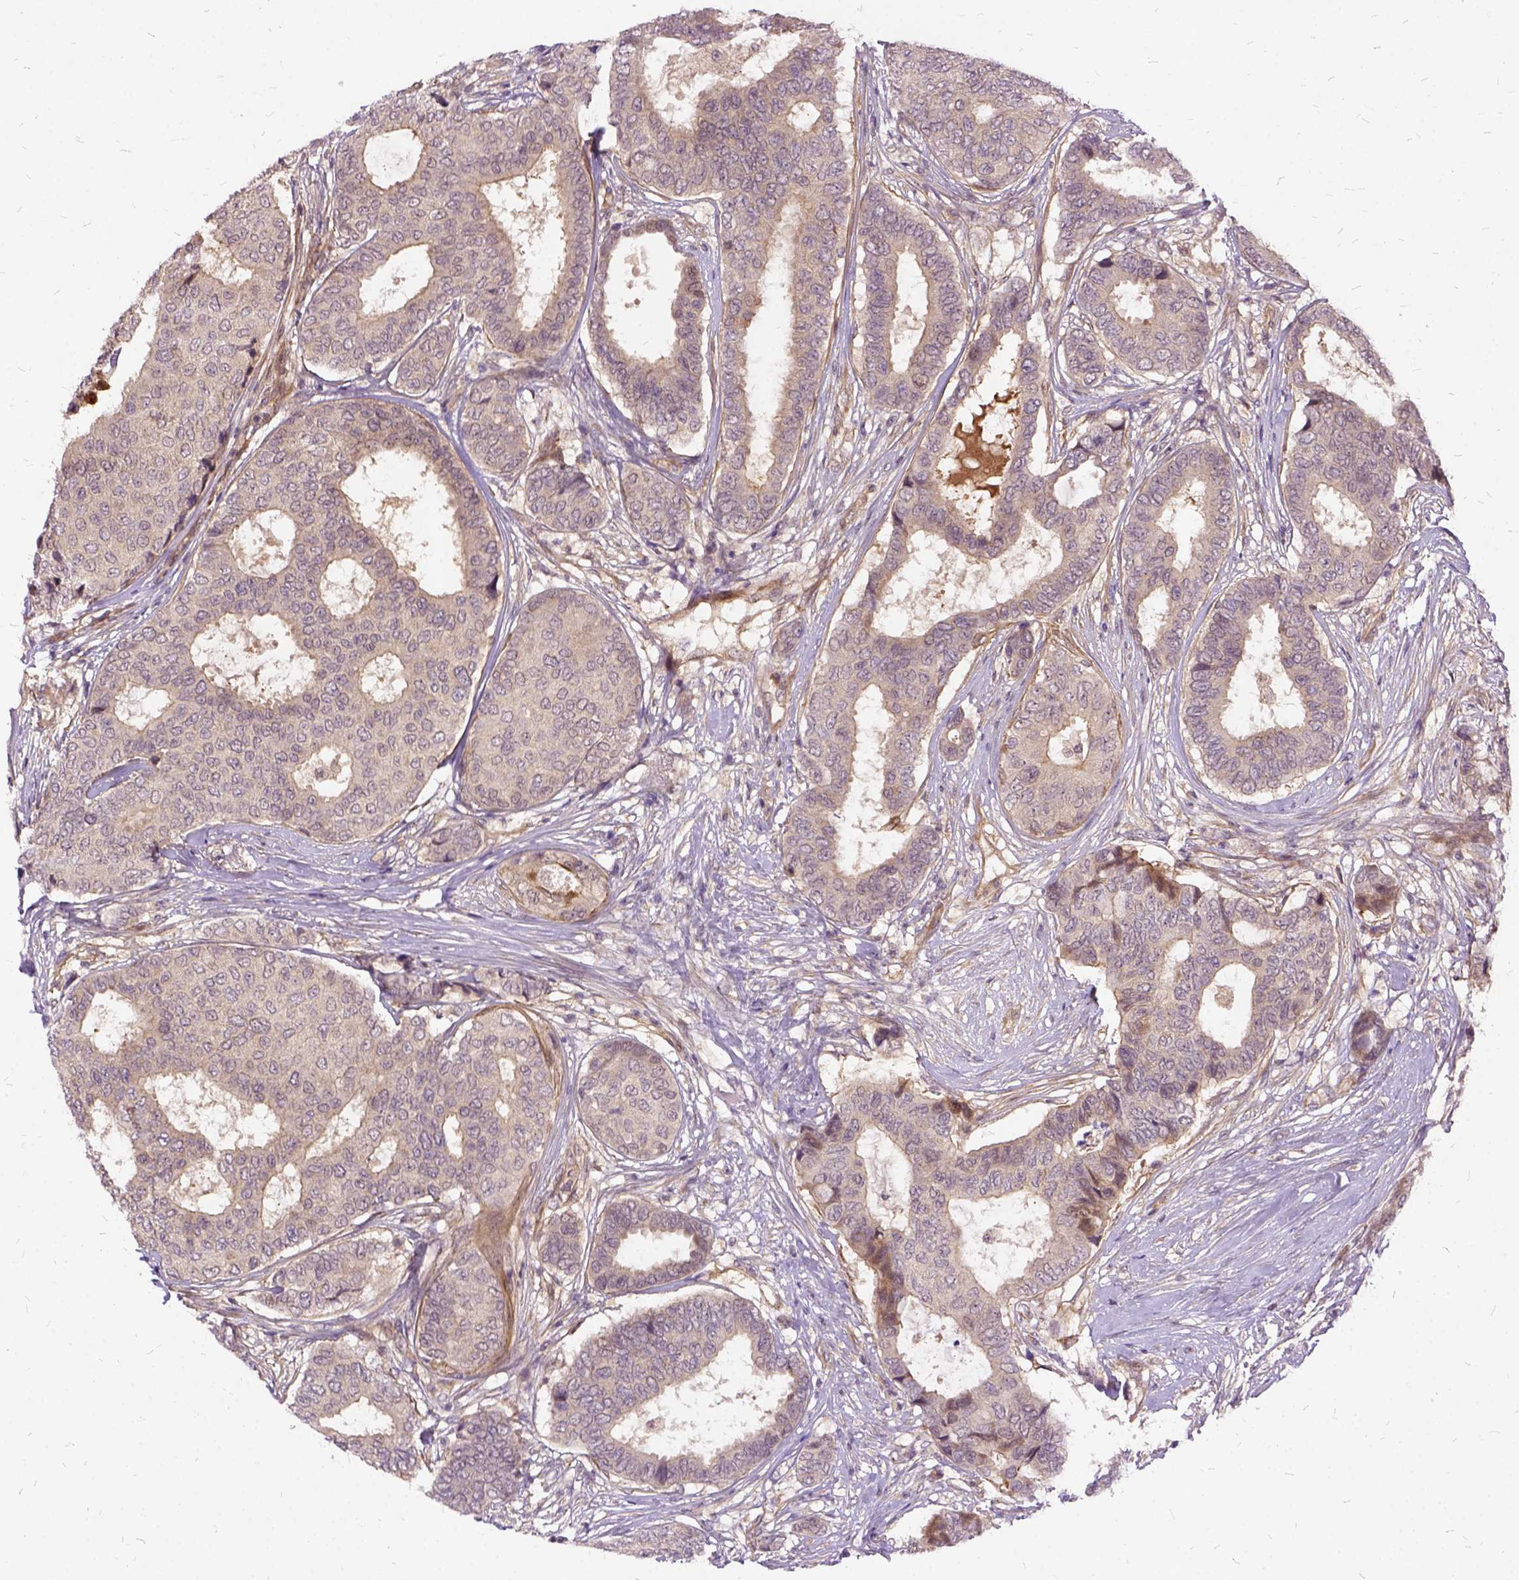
{"staining": {"intensity": "weak", "quantity": "<25%", "location": "cytoplasmic/membranous"}, "tissue": "breast cancer", "cell_type": "Tumor cells", "image_type": "cancer", "snomed": [{"axis": "morphology", "description": "Duct carcinoma"}, {"axis": "topography", "description": "Breast"}], "caption": "Immunohistochemistry (IHC) micrograph of neoplastic tissue: human breast cancer (infiltrating ductal carcinoma) stained with DAB (3,3'-diaminobenzidine) reveals no significant protein positivity in tumor cells. (DAB (3,3'-diaminobenzidine) immunohistochemistry (IHC) with hematoxylin counter stain).", "gene": "ILRUN", "patient": {"sex": "female", "age": 75}}